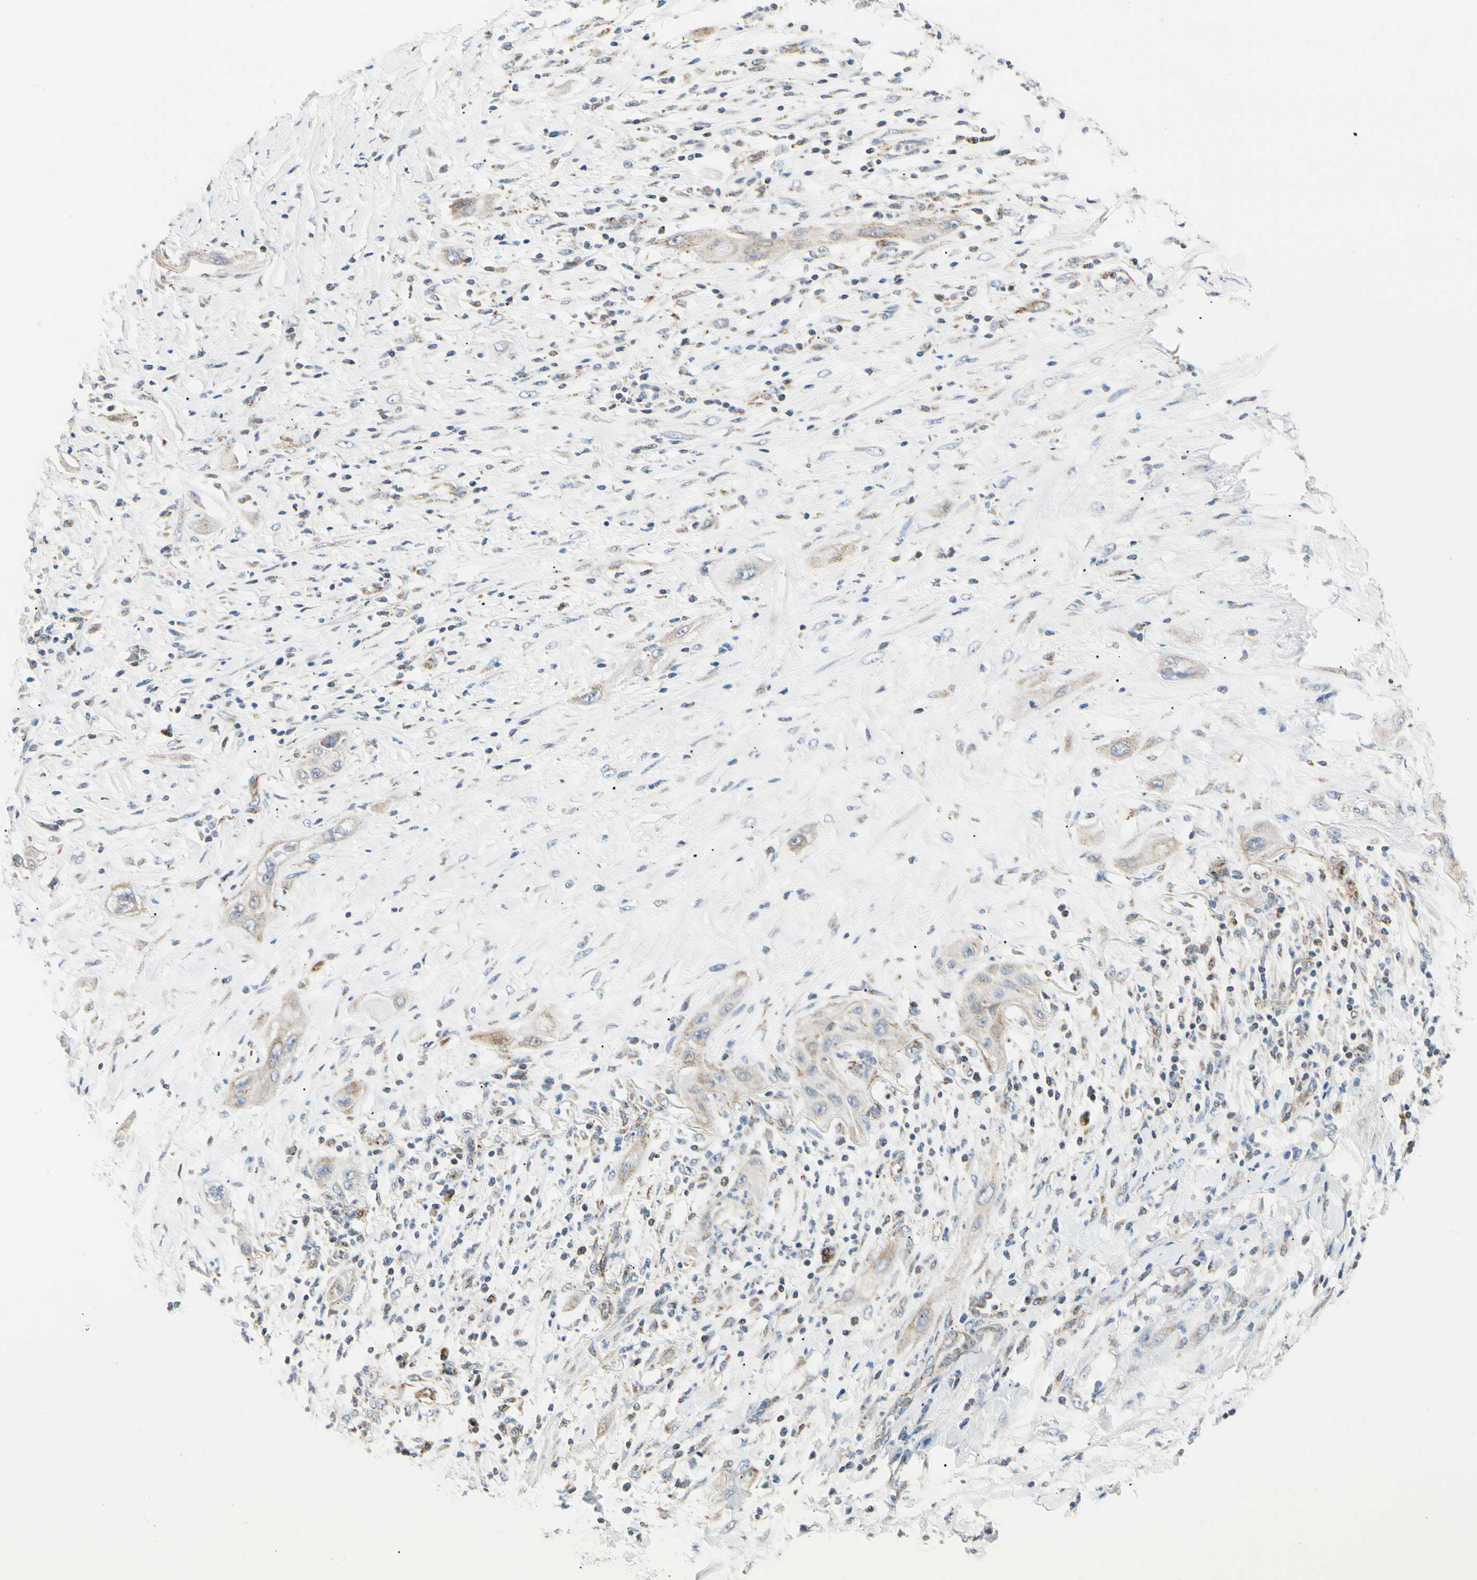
{"staining": {"intensity": "weak", "quantity": "25%-75%", "location": "cytoplasmic/membranous"}, "tissue": "lung cancer", "cell_type": "Tumor cells", "image_type": "cancer", "snomed": [{"axis": "morphology", "description": "Squamous cell carcinoma, NOS"}, {"axis": "topography", "description": "Lung"}], "caption": "Immunohistochemistry staining of squamous cell carcinoma (lung), which reveals low levels of weak cytoplasmic/membranous expression in approximately 25%-75% of tumor cells indicating weak cytoplasmic/membranous protein positivity. The staining was performed using DAB (brown) for protein detection and nuclei were counterstained in hematoxylin (blue).", "gene": "TBC1D10A", "patient": {"sex": "female", "age": 47}}